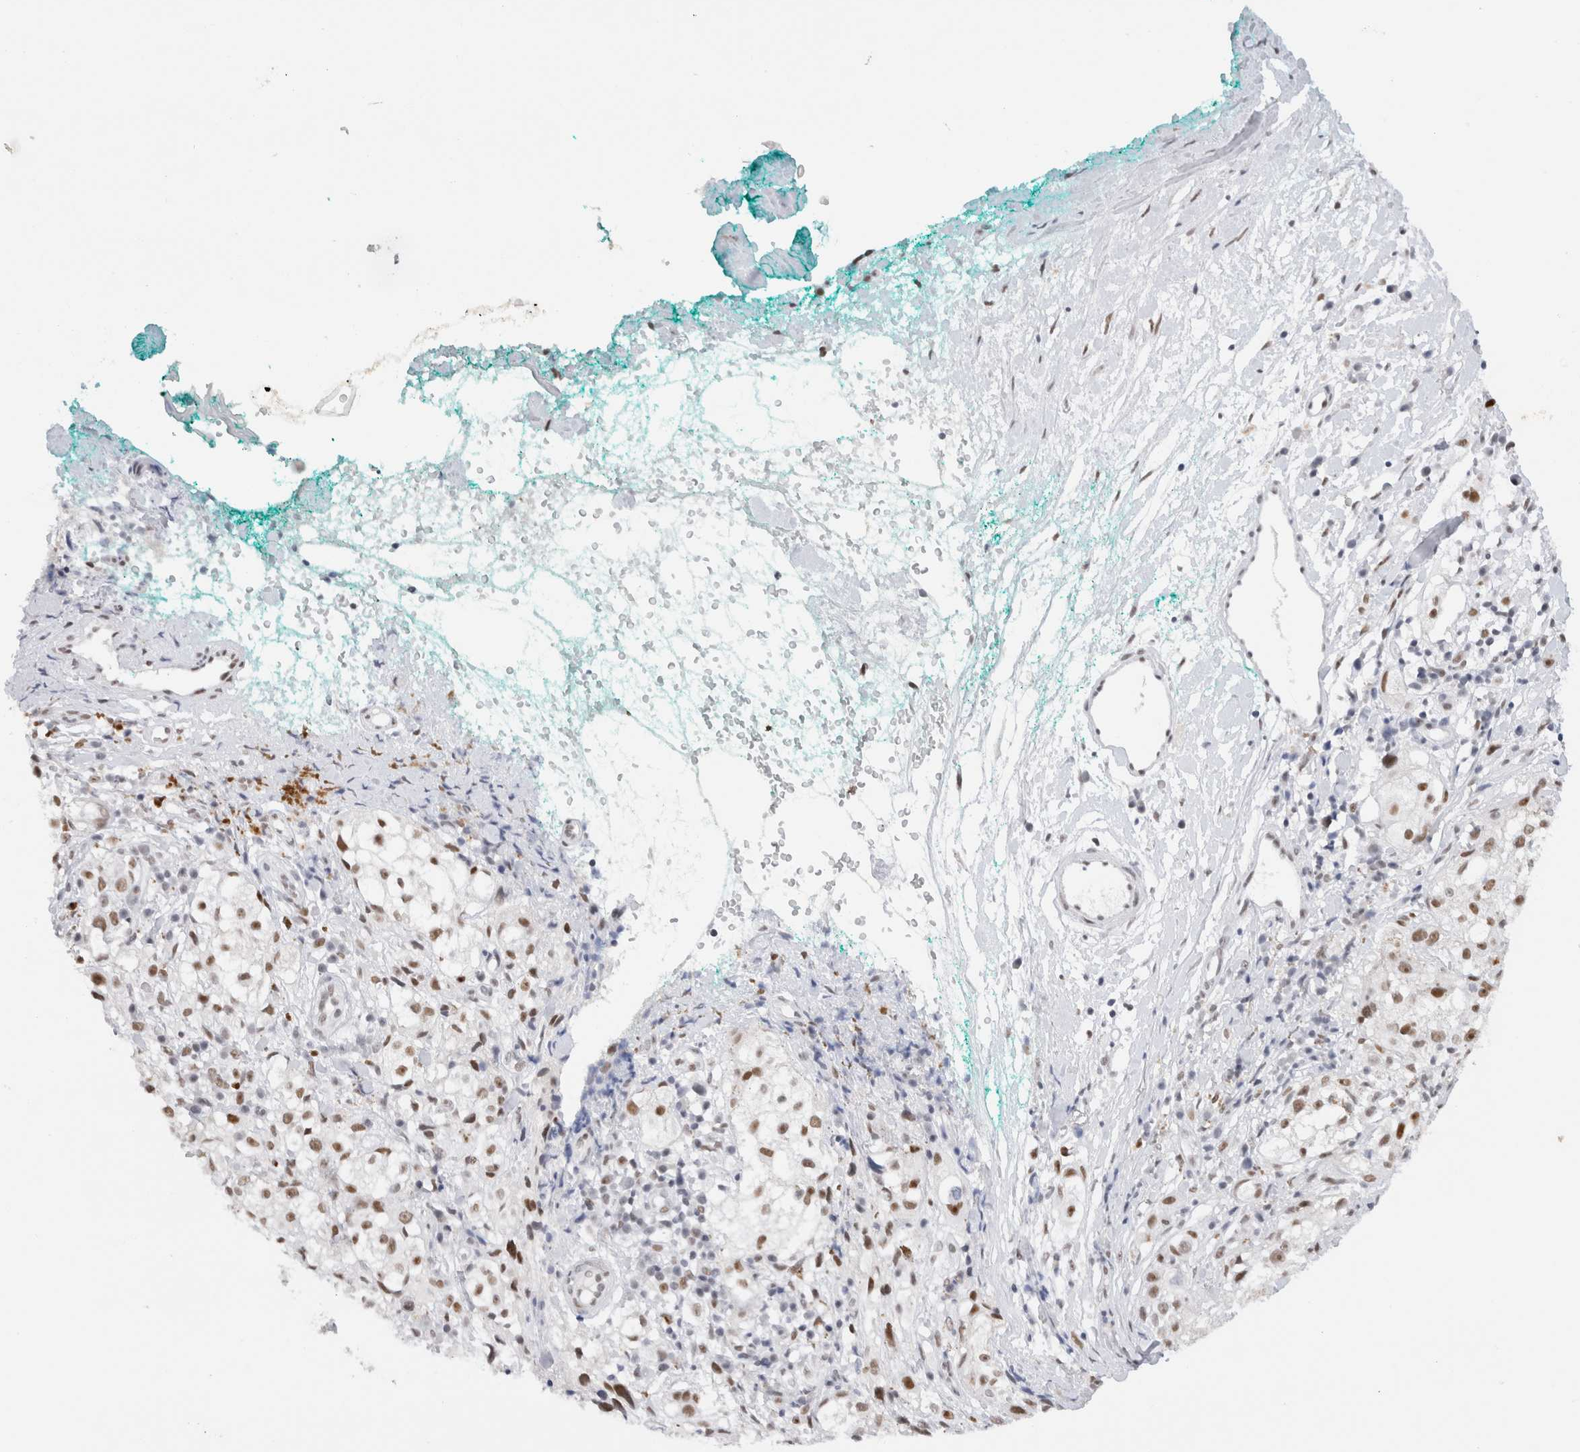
{"staining": {"intensity": "moderate", "quantity": ">75%", "location": "nuclear"}, "tissue": "melanoma", "cell_type": "Tumor cells", "image_type": "cancer", "snomed": [{"axis": "morphology", "description": "Necrosis, NOS"}, {"axis": "morphology", "description": "Malignant melanoma, NOS"}, {"axis": "topography", "description": "Skin"}], "caption": "Brown immunohistochemical staining in human melanoma reveals moderate nuclear staining in about >75% of tumor cells.", "gene": "COPS7A", "patient": {"sex": "female", "age": 87}}